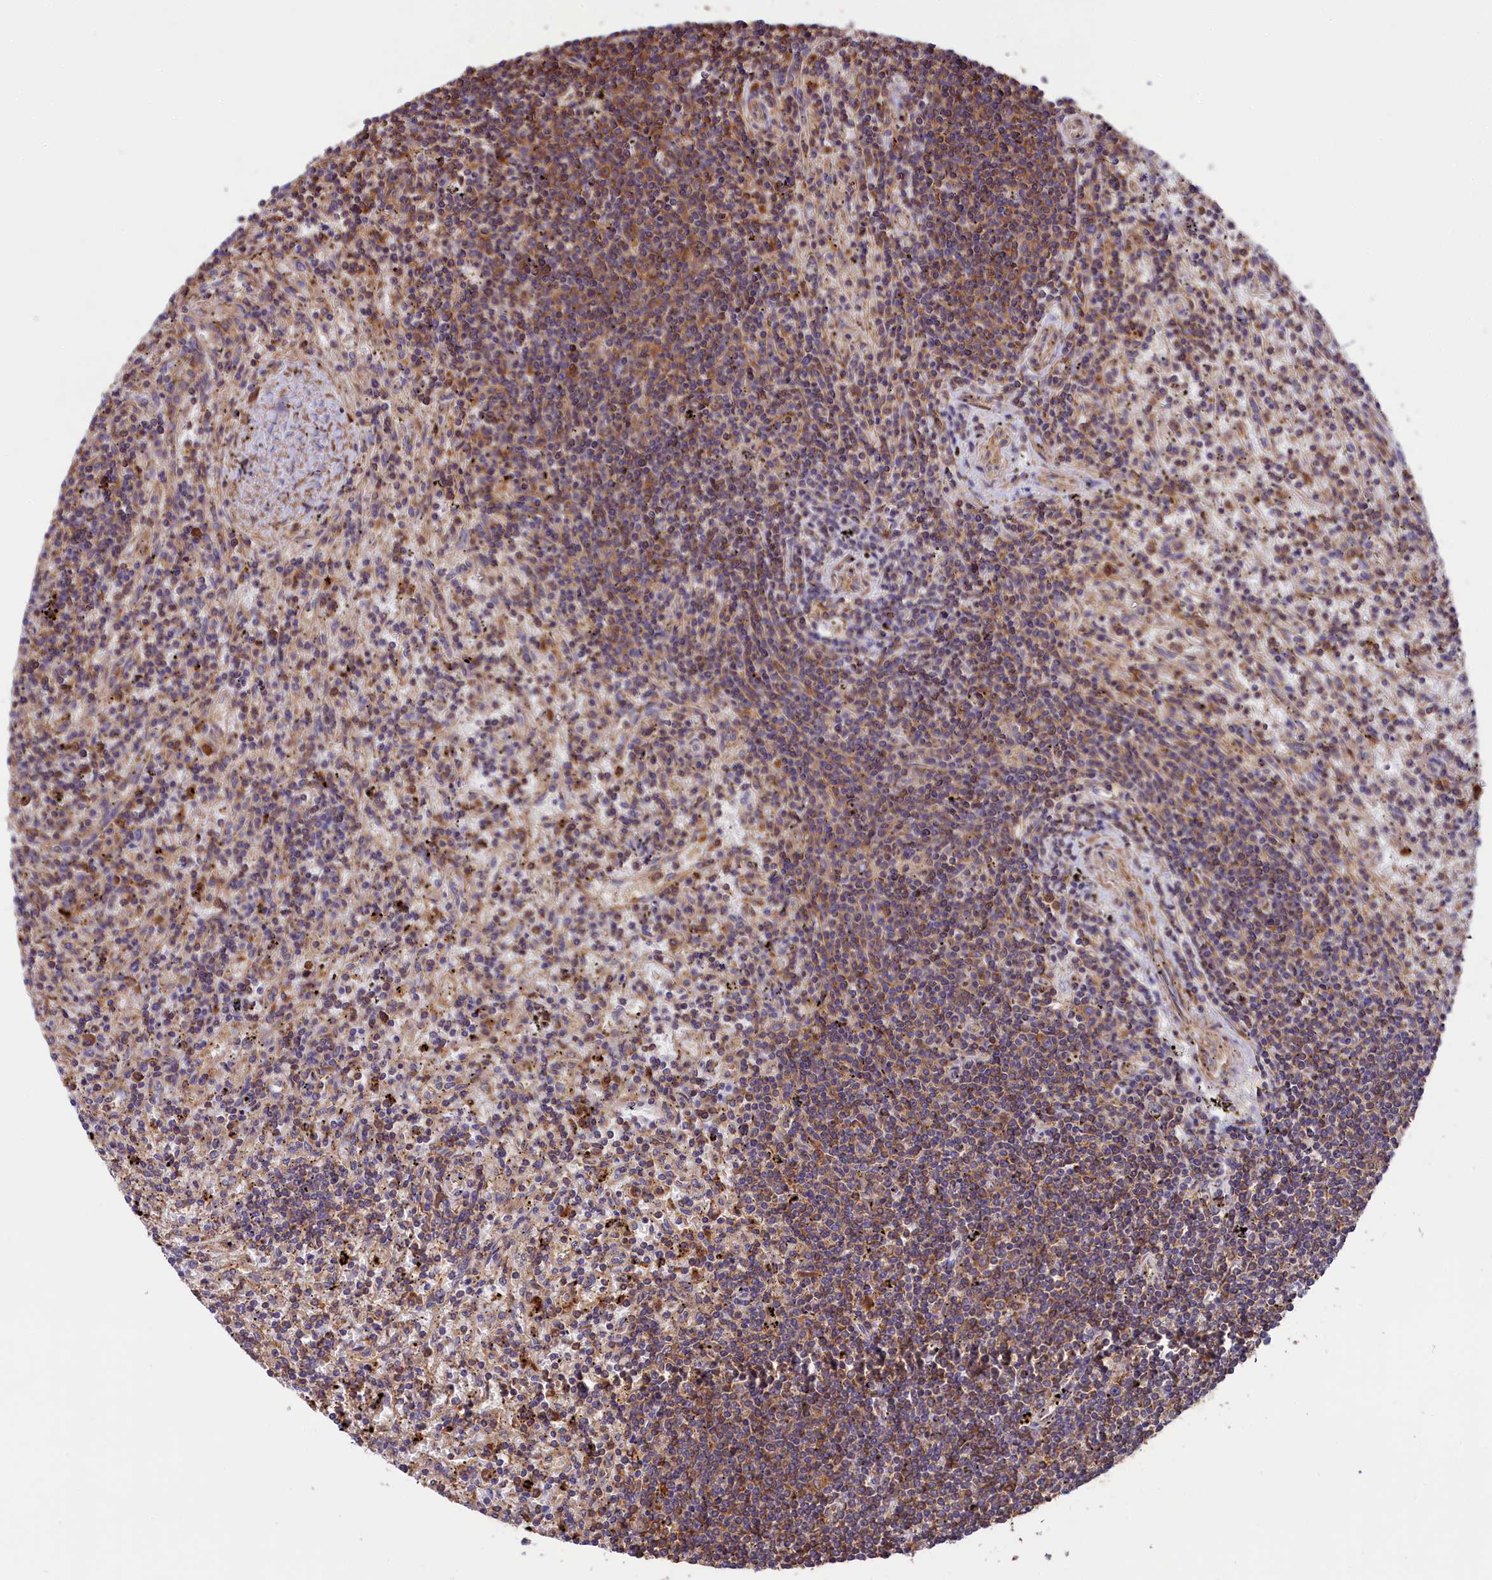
{"staining": {"intensity": "weak", "quantity": "25%-75%", "location": "cytoplasmic/membranous"}, "tissue": "lymphoma", "cell_type": "Tumor cells", "image_type": "cancer", "snomed": [{"axis": "morphology", "description": "Malignant lymphoma, non-Hodgkin's type, Low grade"}, {"axis": "topography", "description": "Spleen"}], "caption": "Low-grade malignant lymphoma, non-Hodgkin's type stained with DAB immunohistochemistry exhibits low levels of weak cytoplasmic/membranous expression in about 25%-75% of tumor cells.", "gene": "GYS1", "patient": {"sex": "male", "age": 76}}